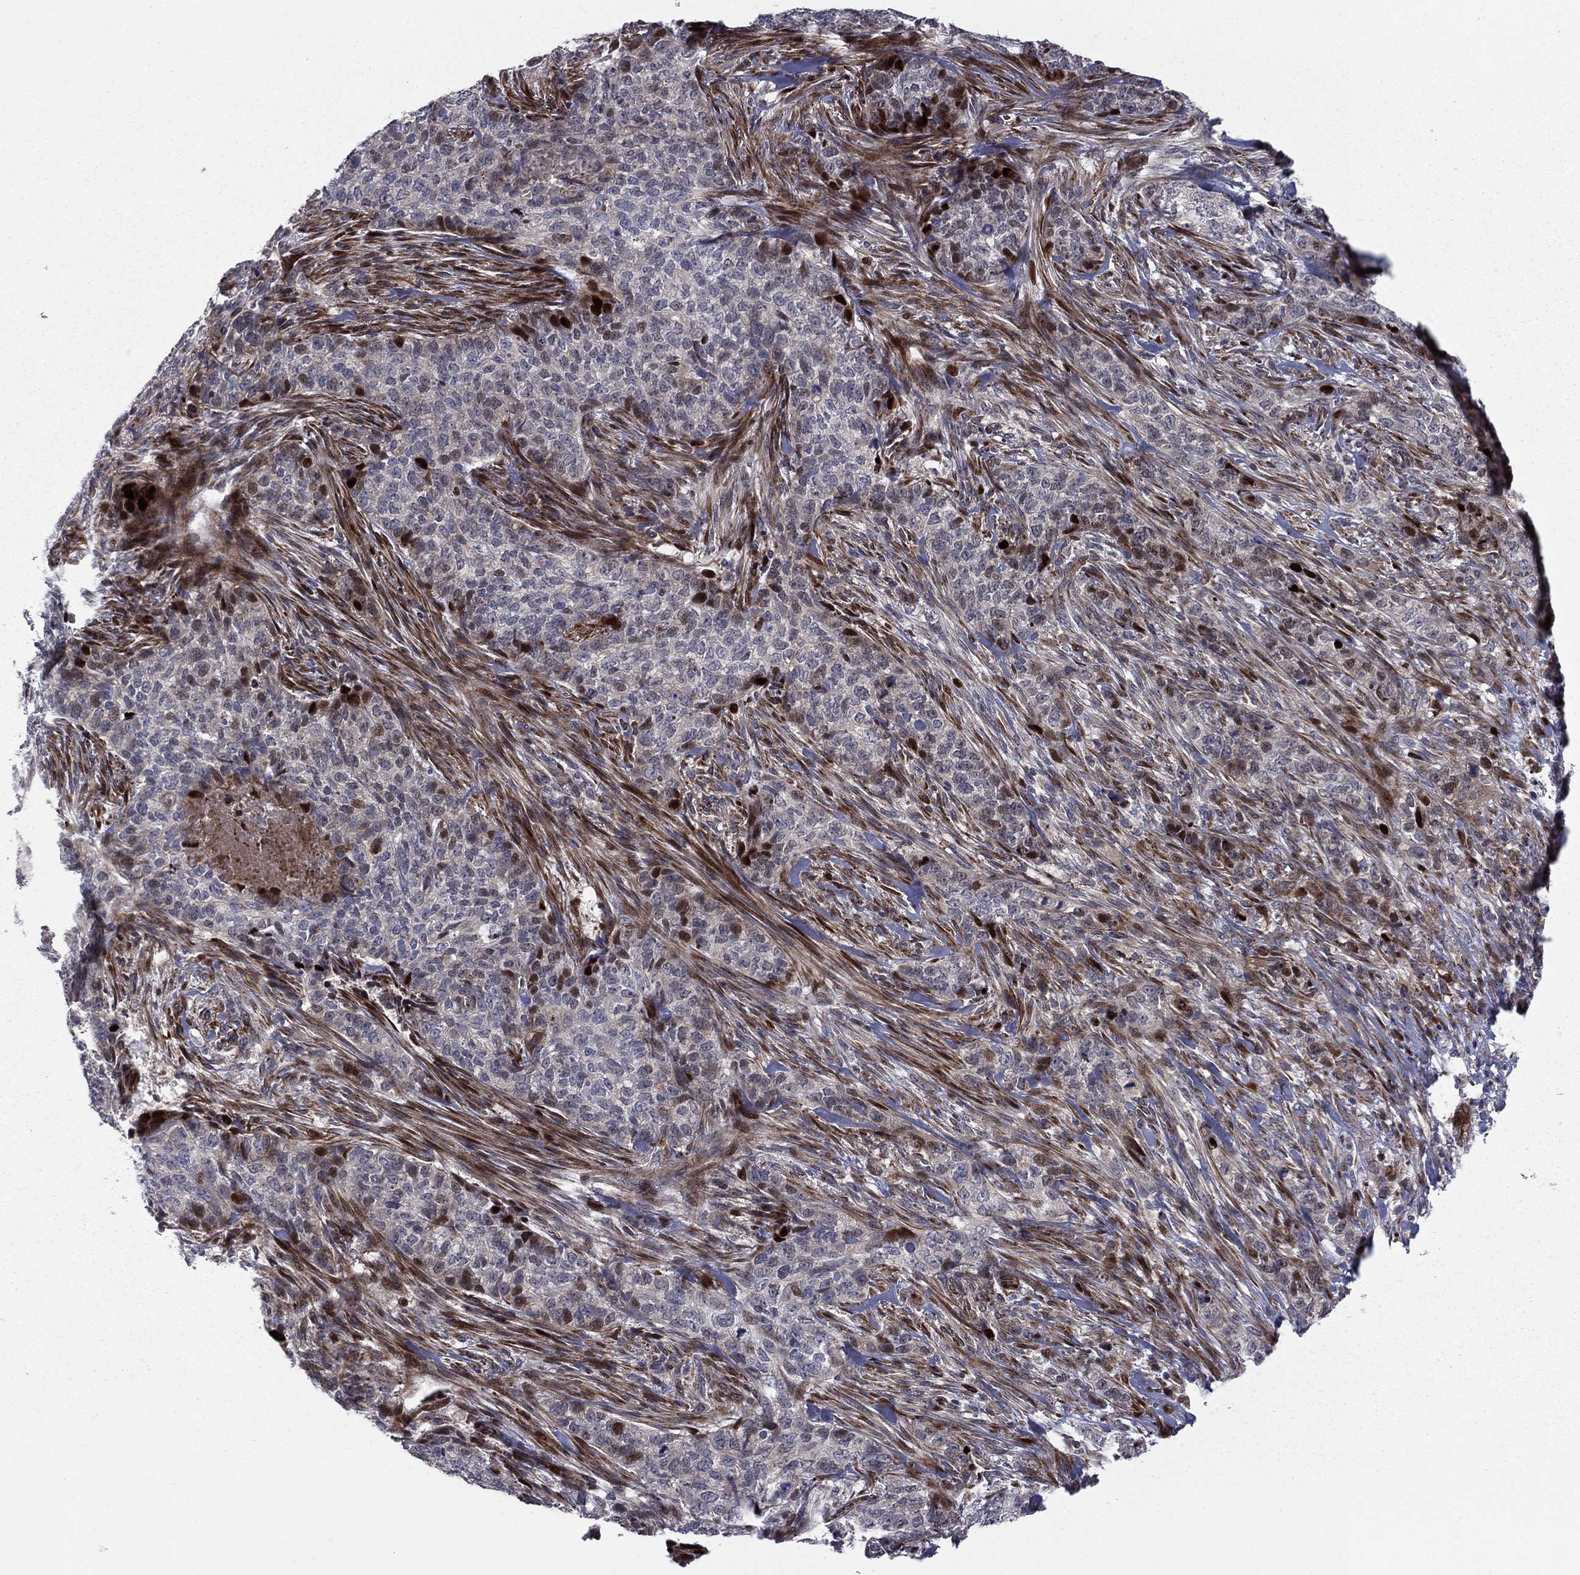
{"staining": {"intensity": "strong", "quantity": "<25%", "location": "nuclear"}, "tissue": "skin cancer", "cell_type": "Tumor cells", "image_type": "cancer", "snomed": [{"axis": "morphology", "description": "Basal cell carcinoma"}, {"axis": "topography", "description": "Skin"}], "caption": "Protein expression analysis of skin cancer displays strong nuclear staining in approximately <25% of tumor cells.", "gene": "MIOS", "patient": {"sex": "female", "age": 69}}